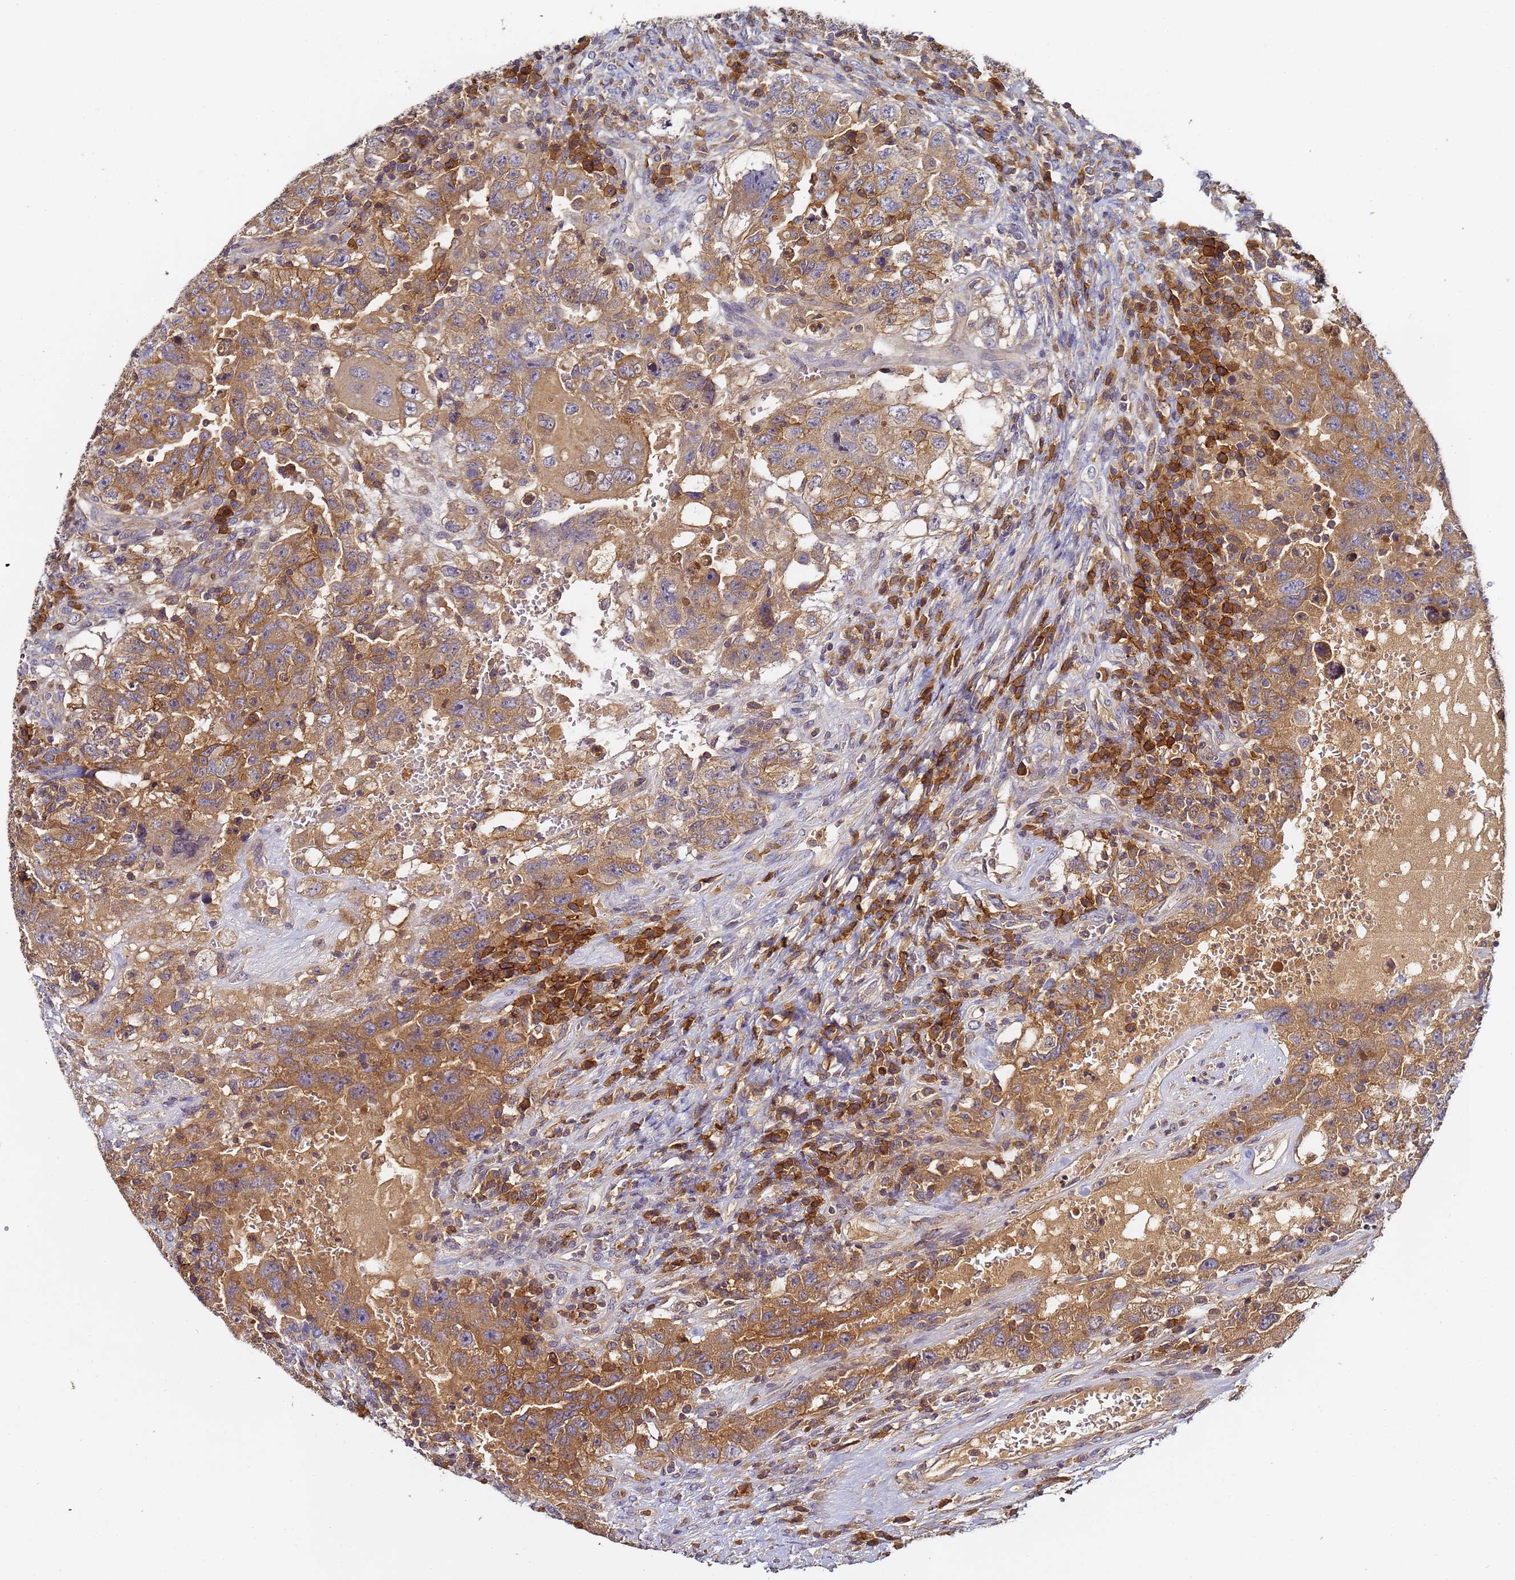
{"staining": {"intensity": "moderate", "quantity": ">75%", "location": "cytoplasmic/membranous"}, "tissue": "testis cancer", "cell_type": "Tumor cells", "image_type": "cancer", "snomed": [{"axis": "morphology", "description": "Carcinoma, Embryonal, NOS"}, {"axis": "topography", "description": "Testis"}], "caption": "This is an image of immunohistochemistry staining of testis cancer (embryonal carcinoma), which shows moderate expression in the cytoplasmic/membranous of tumor cells.", "gene": "LRRC69", "patient": {"sex": "male", "age": 26}}